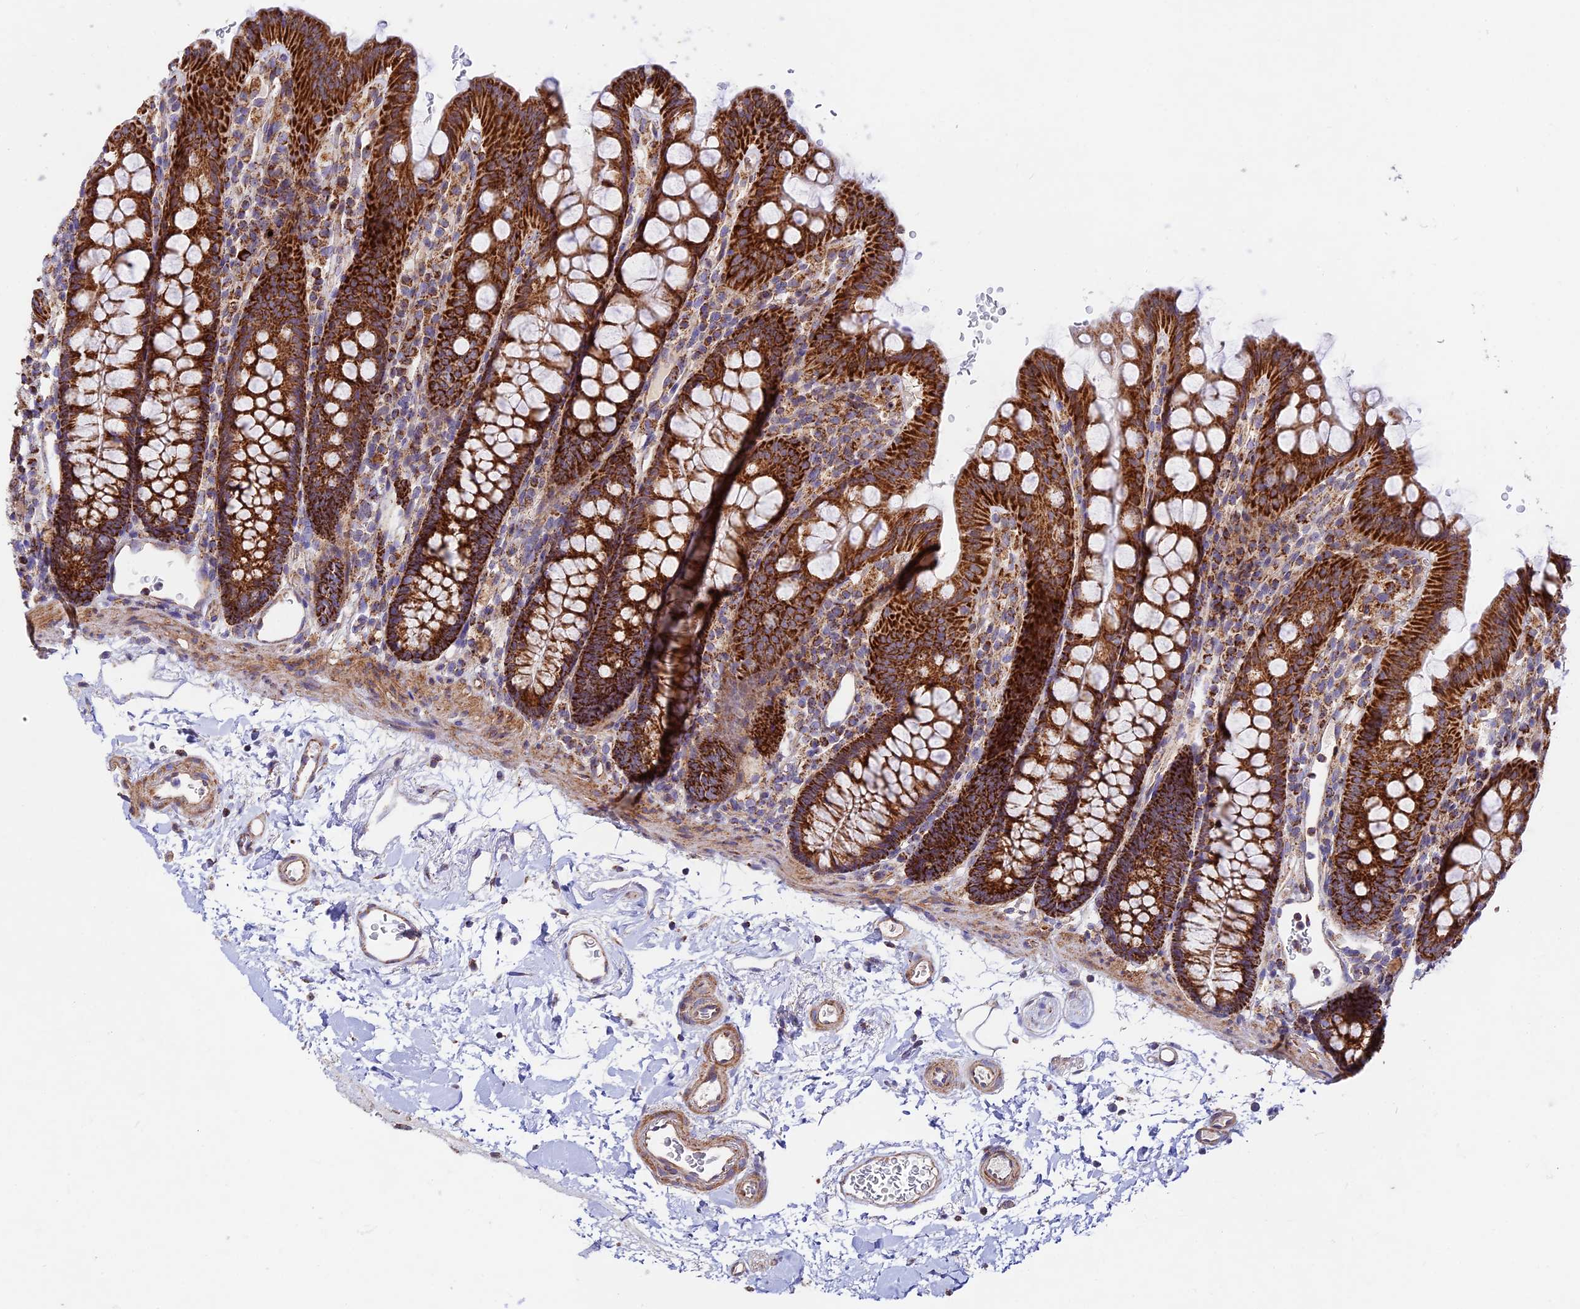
{"staining": {"intensity": "moderate", "quantity": ">75%", "location": "cytoplasmic/membranous"}, "tissue": "colon", "cell_type": "Endothelial cells", "image_type": "normal", "snomed": [{"axis": "morphology", "description": "Normal tissue, NOS"}, {"axis": "topography", "description": "Colon"}], "caption": "Moderate cytoplasmic/membranous protein staining is seen in about >75% of endothelial cells in colon. The staining was performed using DAB, with brown indicating positive protein expression. Nuclei are stained blue with hematoxylin.", "gene": "KHDC3L", "patient": {"sex": "male", "age": 75}}